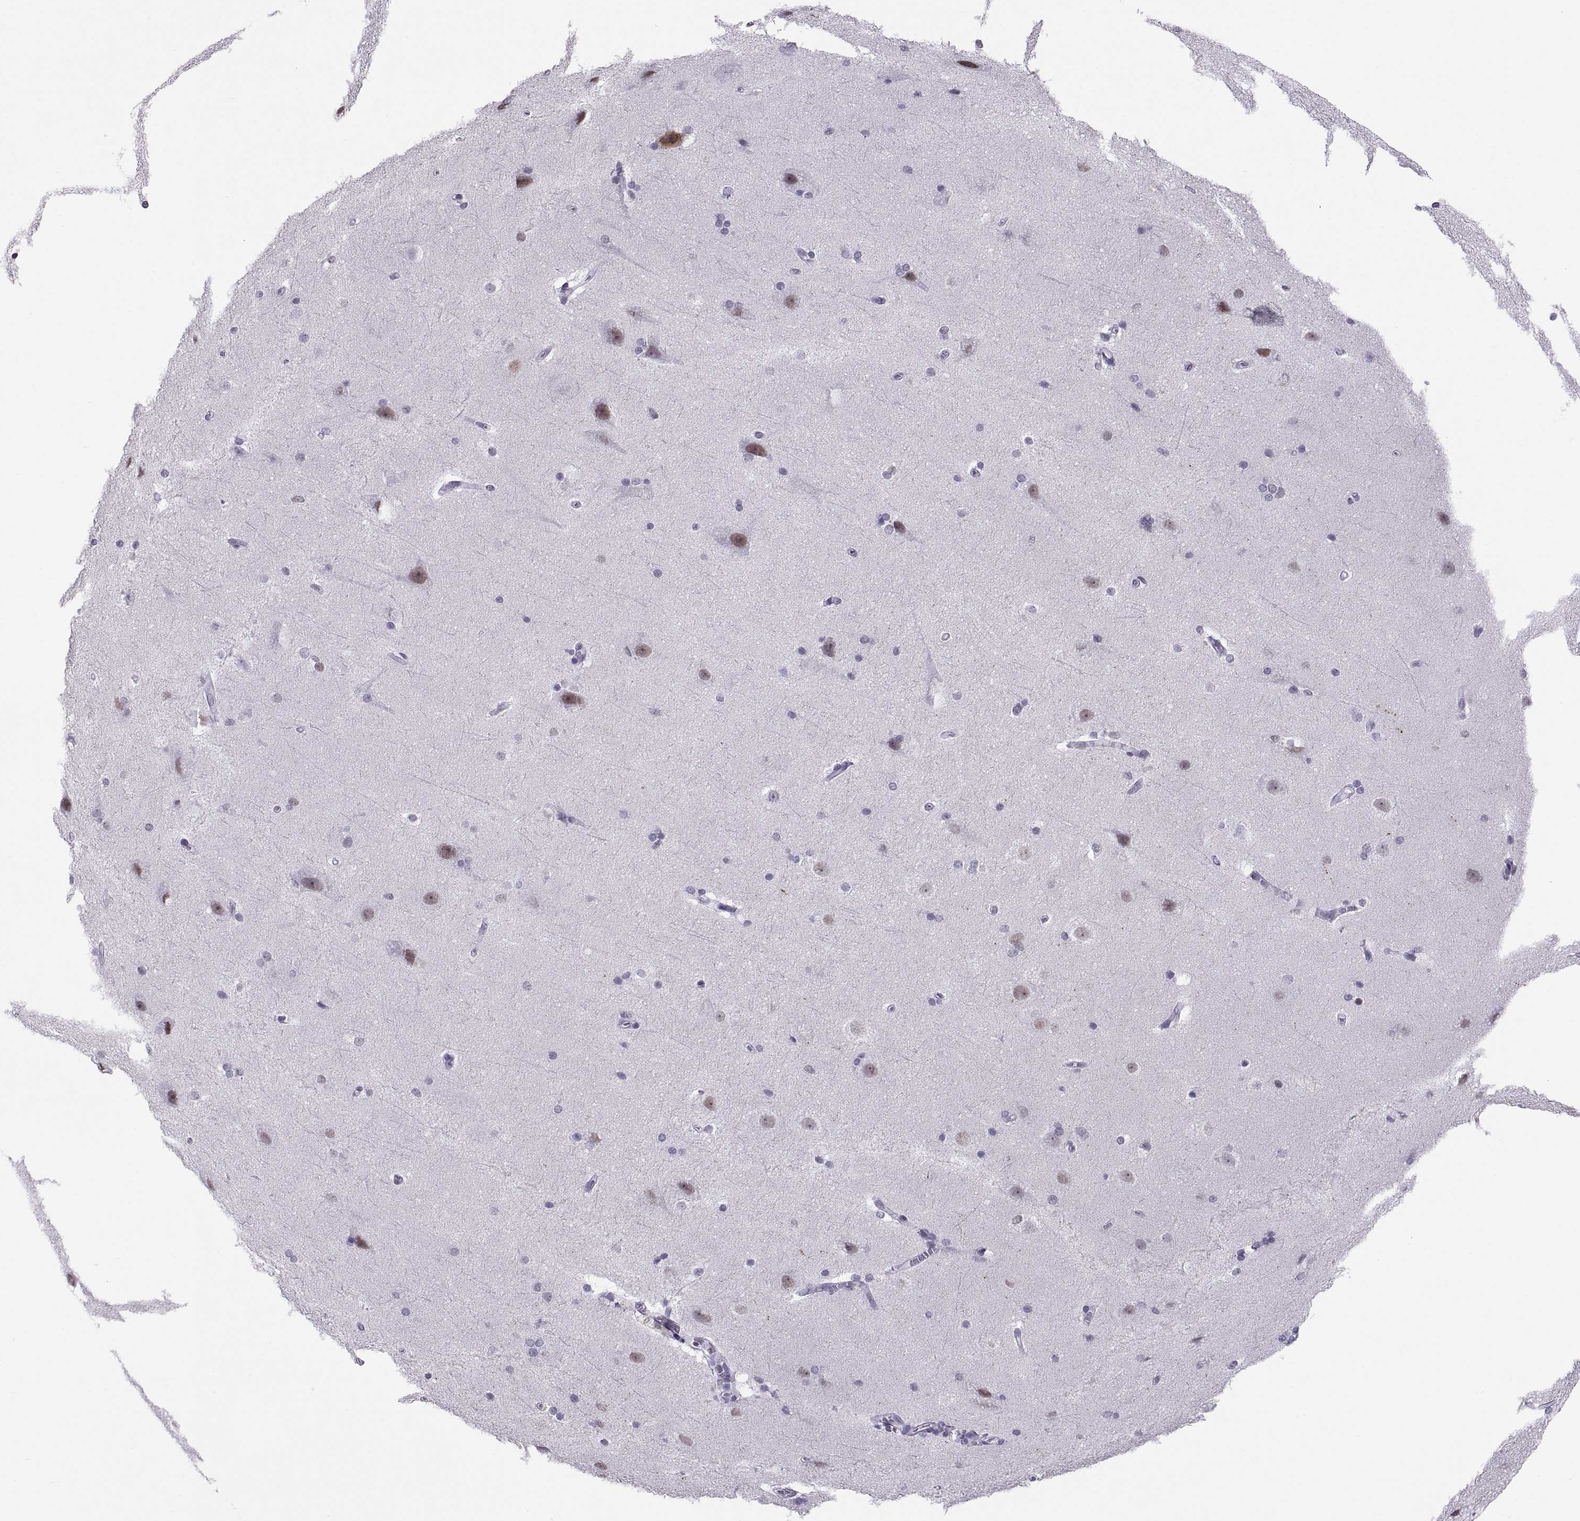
{"staining": {"intensity": "negative", "quantity": "none", "location": "none"}, "tissue": "hippocampus", "cell_type": "Glial cells", "image_type": "normal", "snomed": [{"axis": "morphology", "description": "Normal tissue, NOS"}, {"axis": "topography", "description": "Cerebral cortex"}, {"axis": "topography", "description": "Hippocampus"}], "caption": "Immunohistochemical staining of normal human hippocampus exhibits no significant expression in glial cells. (DAB (3,3'-diaminobenzidine) IHC visualized using brightfield microscopy, high magnification).", "gene": "CARTPT", "patient": {"sex": "female", "age": 19}}